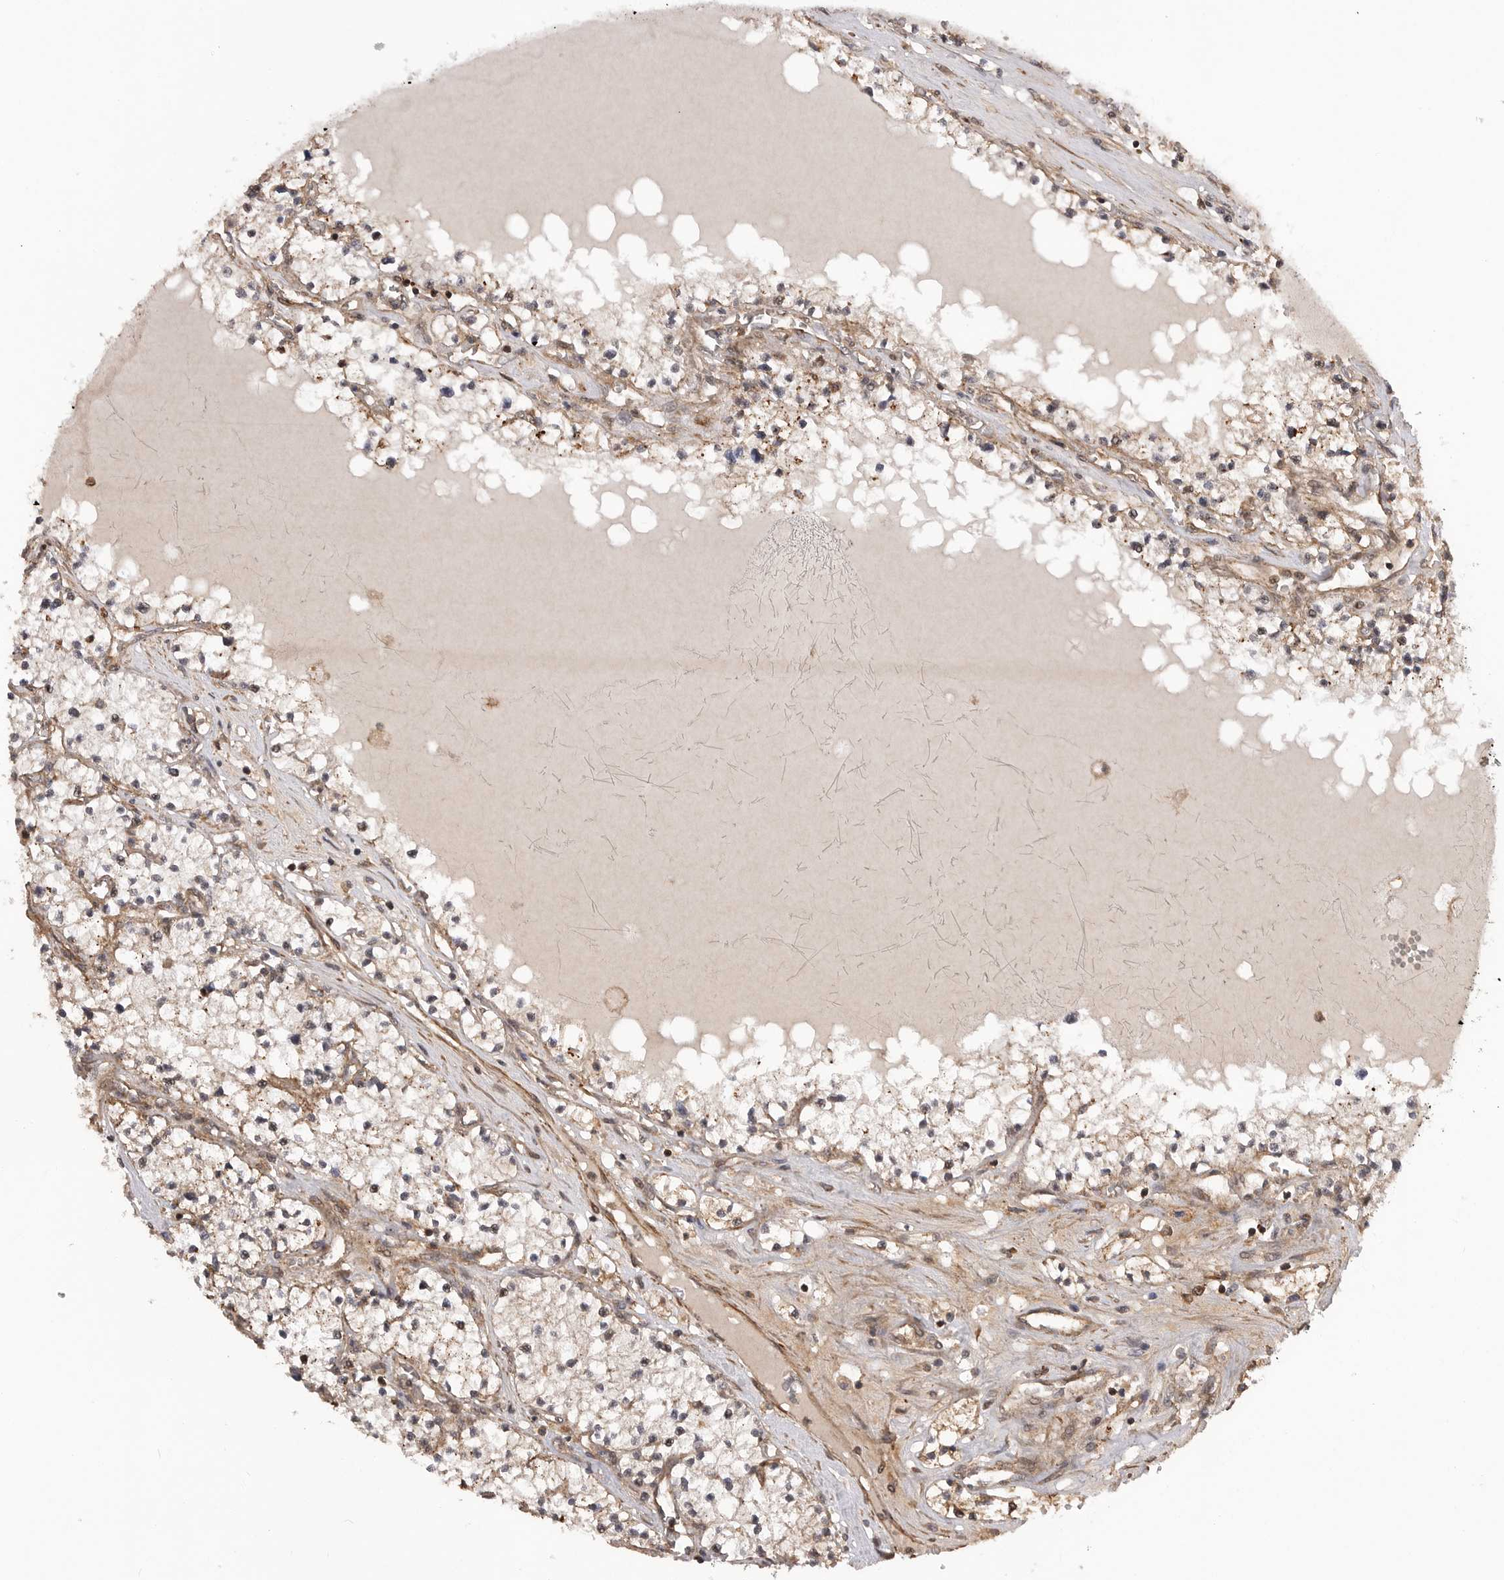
{"staining": {"intensity": "negative", "quantity": "none", "location": "none"}, "tissue": "renal cancer", "cell_type": "Tumor cells", "image_type": "cancer", "snomed": [{"axis": "morphology", "description": "Normal tissue, NOS"}, {"axis": "morphology", "description": "Adenocarcinoma, NOS"}, {"axis": "topography", "description": "Kidney"}], "caption": "Renal cancer stained for a protein using immunohistochemistry shows no staining tumor cells.", "gene": "TRIM56", "patient": {"sex": "male", "age": 68}}